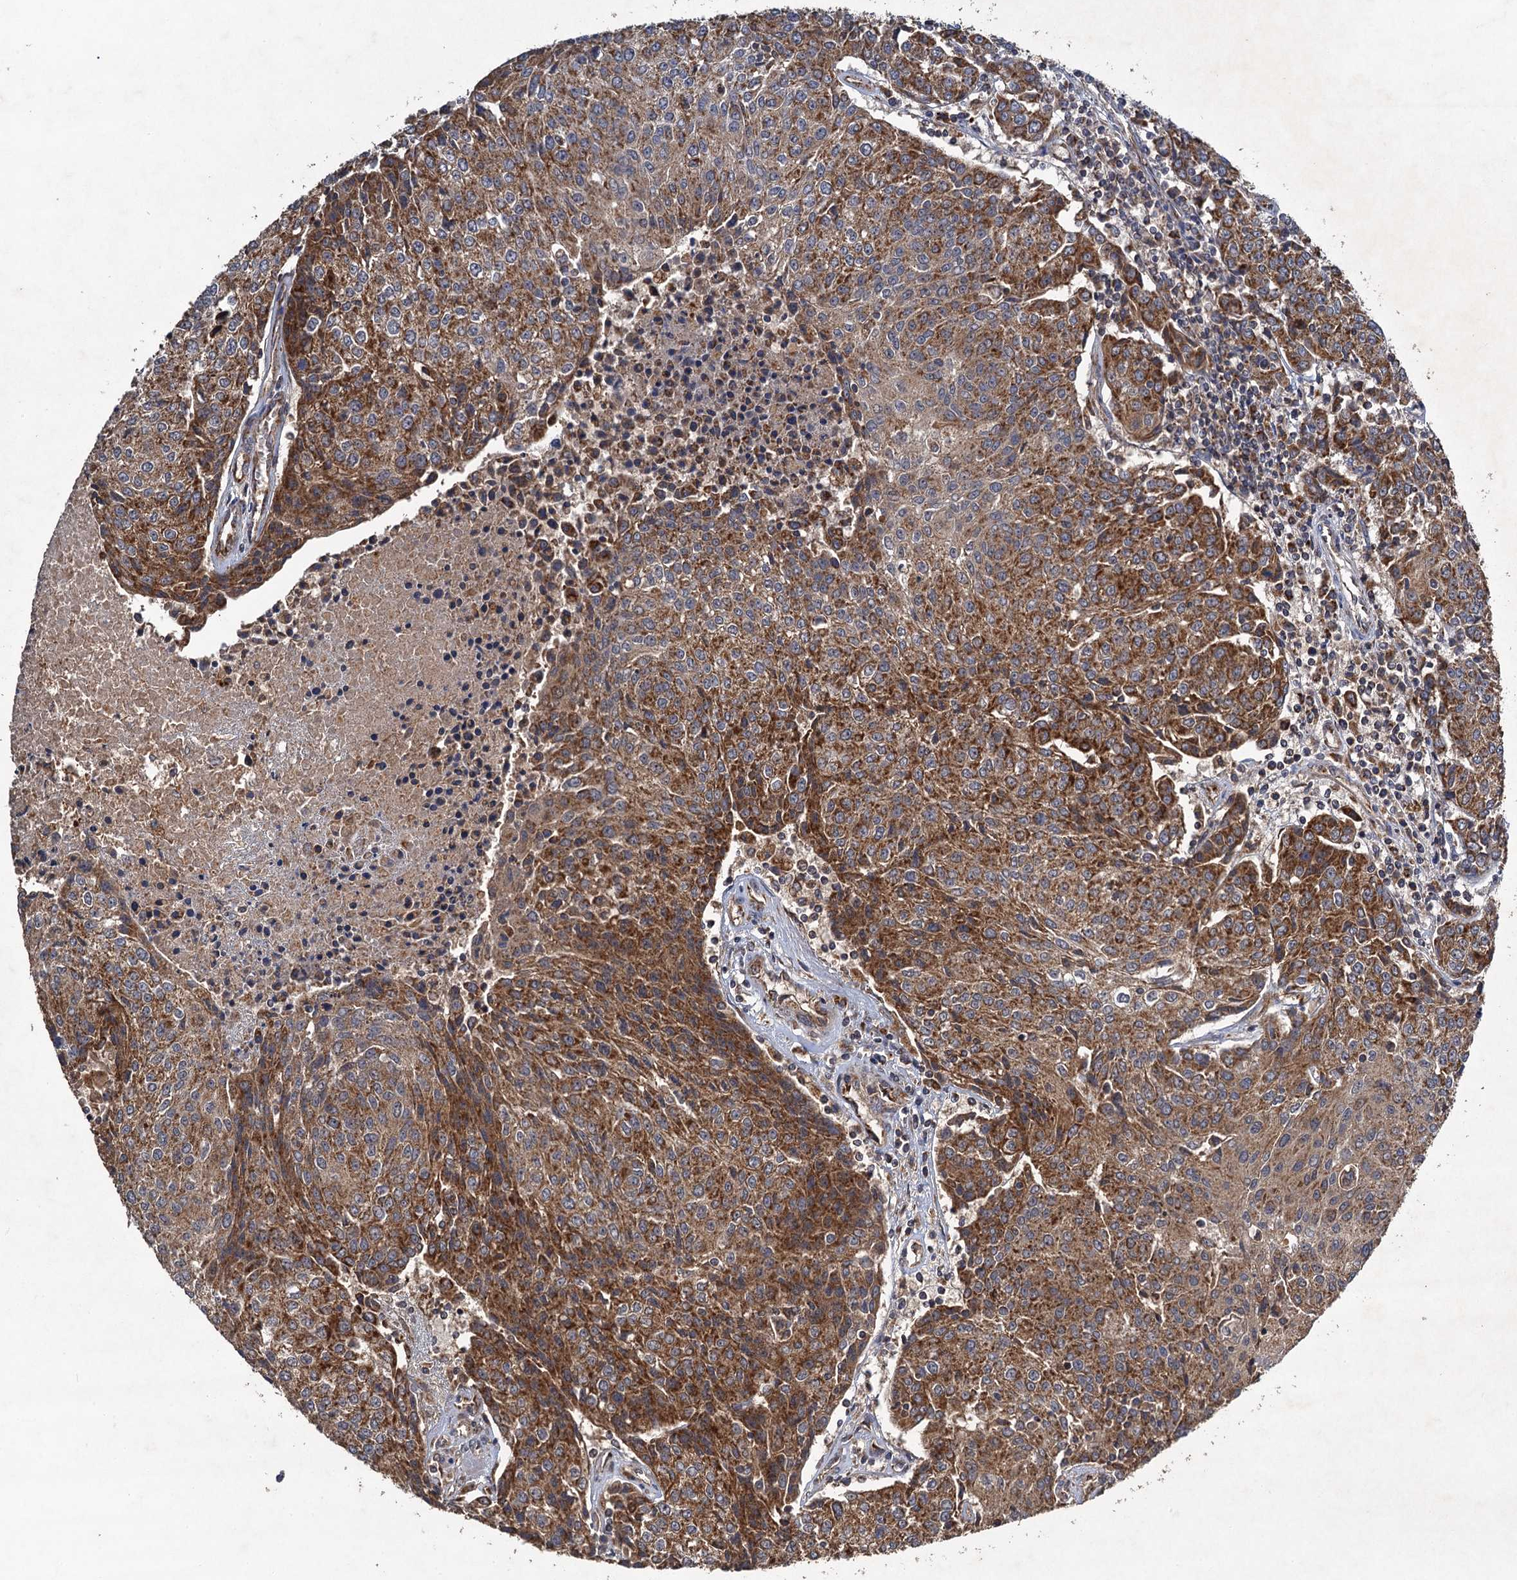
{"staining": {"intensity": "moderate", "quantity": ">75%", "location": "cytoplasmic/membranous"}, "tissue": "urothelial cancer", "cell_type": "Tumor cells", "image_type": "cancer", "snomed": [{"axis": "morphology", "description": "Urothelial carcinoma, High grade"}, {"axis": "topography", "description": "Urinary bladder"}], "caption": "Urothelial cancer was stained to show a protein in brown. There is medium levels of moderate cytoplasmic/membranous positivity in approximately >75% of tumor cells.", "gene": "NDUFA13", "patient": {"sex": "female", "age": 85}}